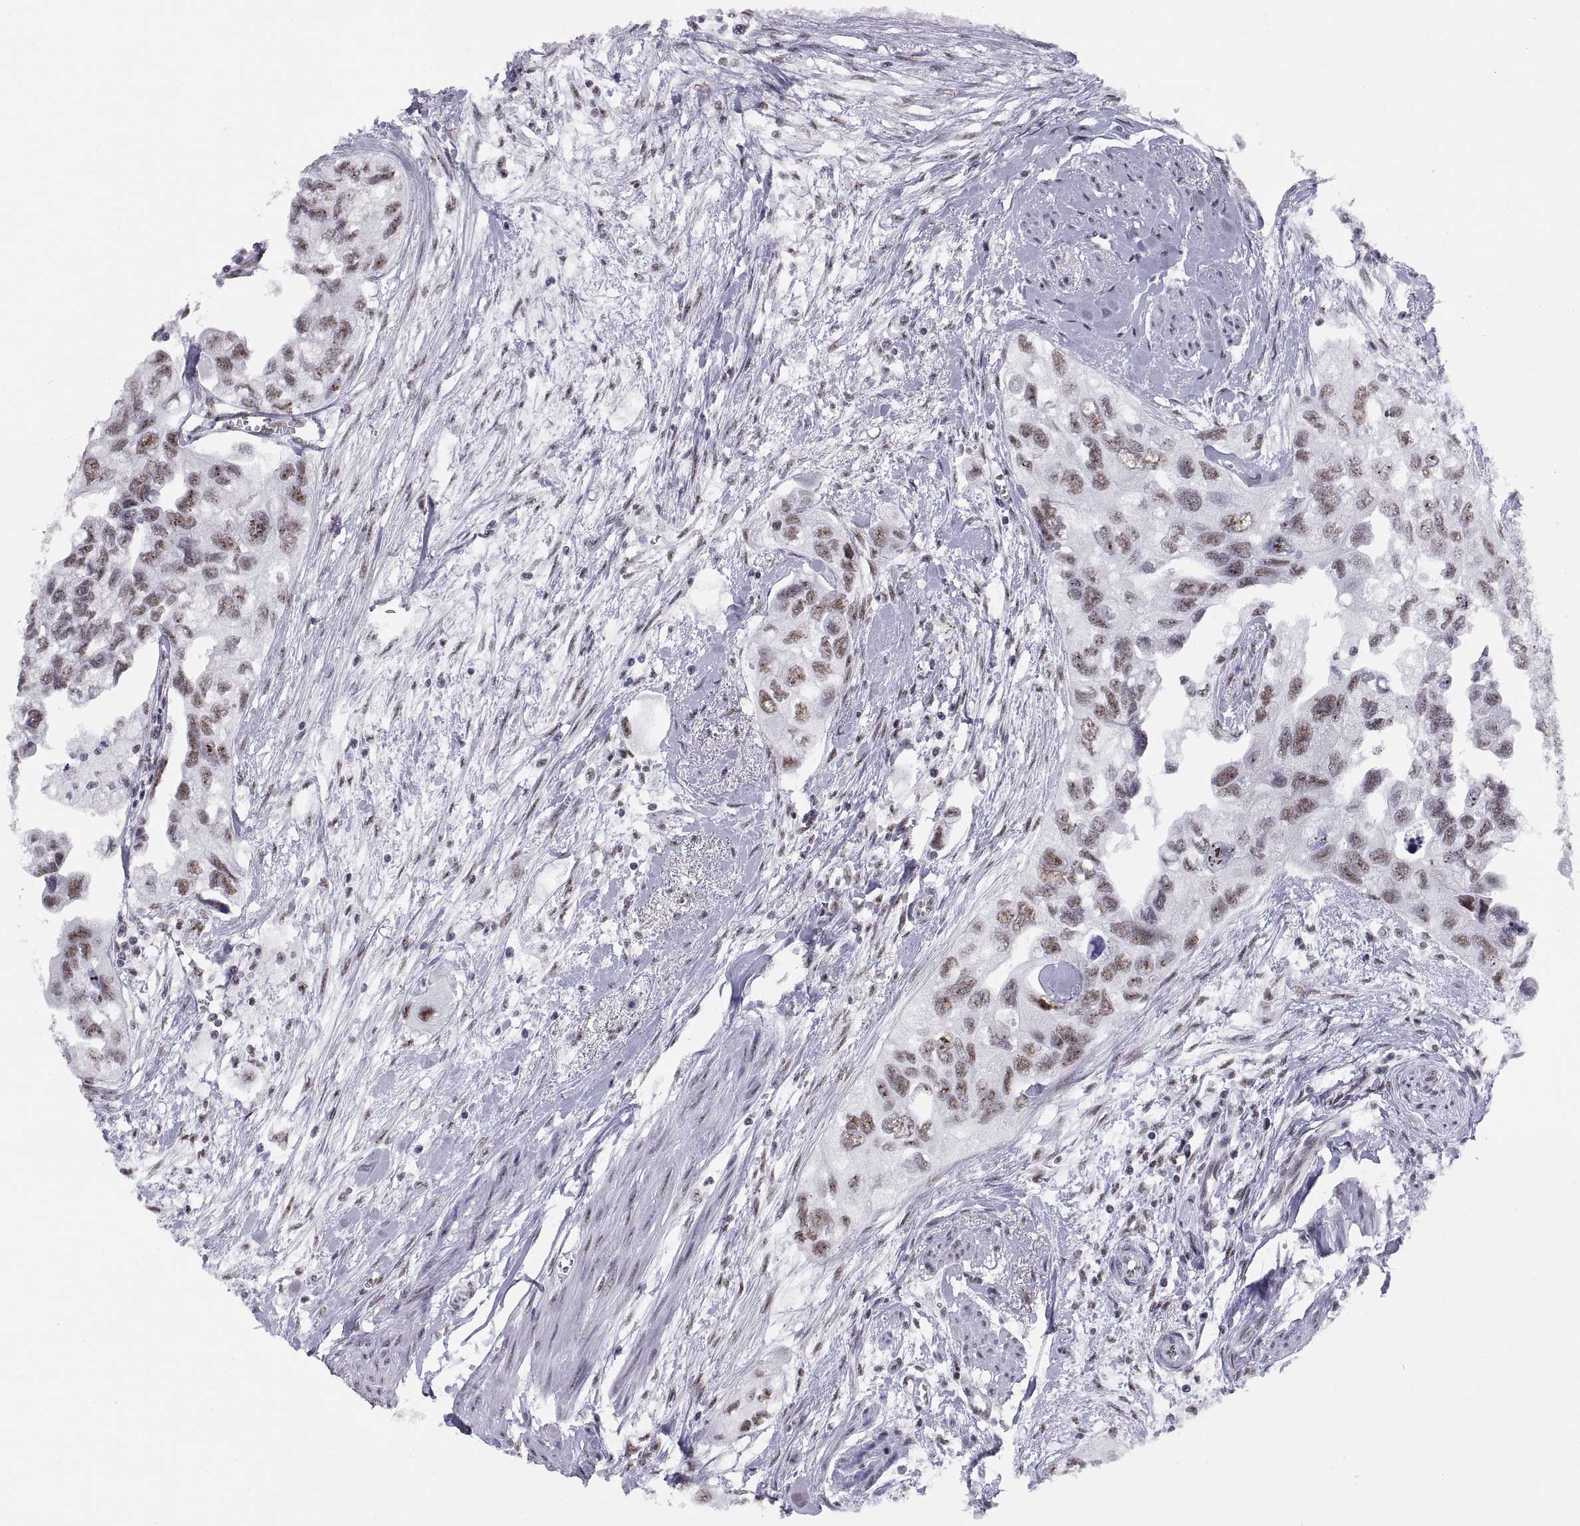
{"staining": {"intensity": "moderate", "quantity": ">75%", "location": "nuclear"}, "tissue": "urothelial cancer", "cell_type": "Tumor cells", "image_type": "cancer", "snomed": [{"axis": "morphology", "description": "Urothelial carcinoma, High grade"}, {"axis": "topography", "description": "Urinary bladder"}], "caption": "This histopathology image exhibits urothelial carcinoma (high-grade) stained with immunohistochemistry to label a protein in brown. The nuclear of tumor cells show moderate positivity for the protein. Nuclei are counter-stained blue.", "gene": "NEUROD6", "patient": {"sex": "male", "age": 59}}